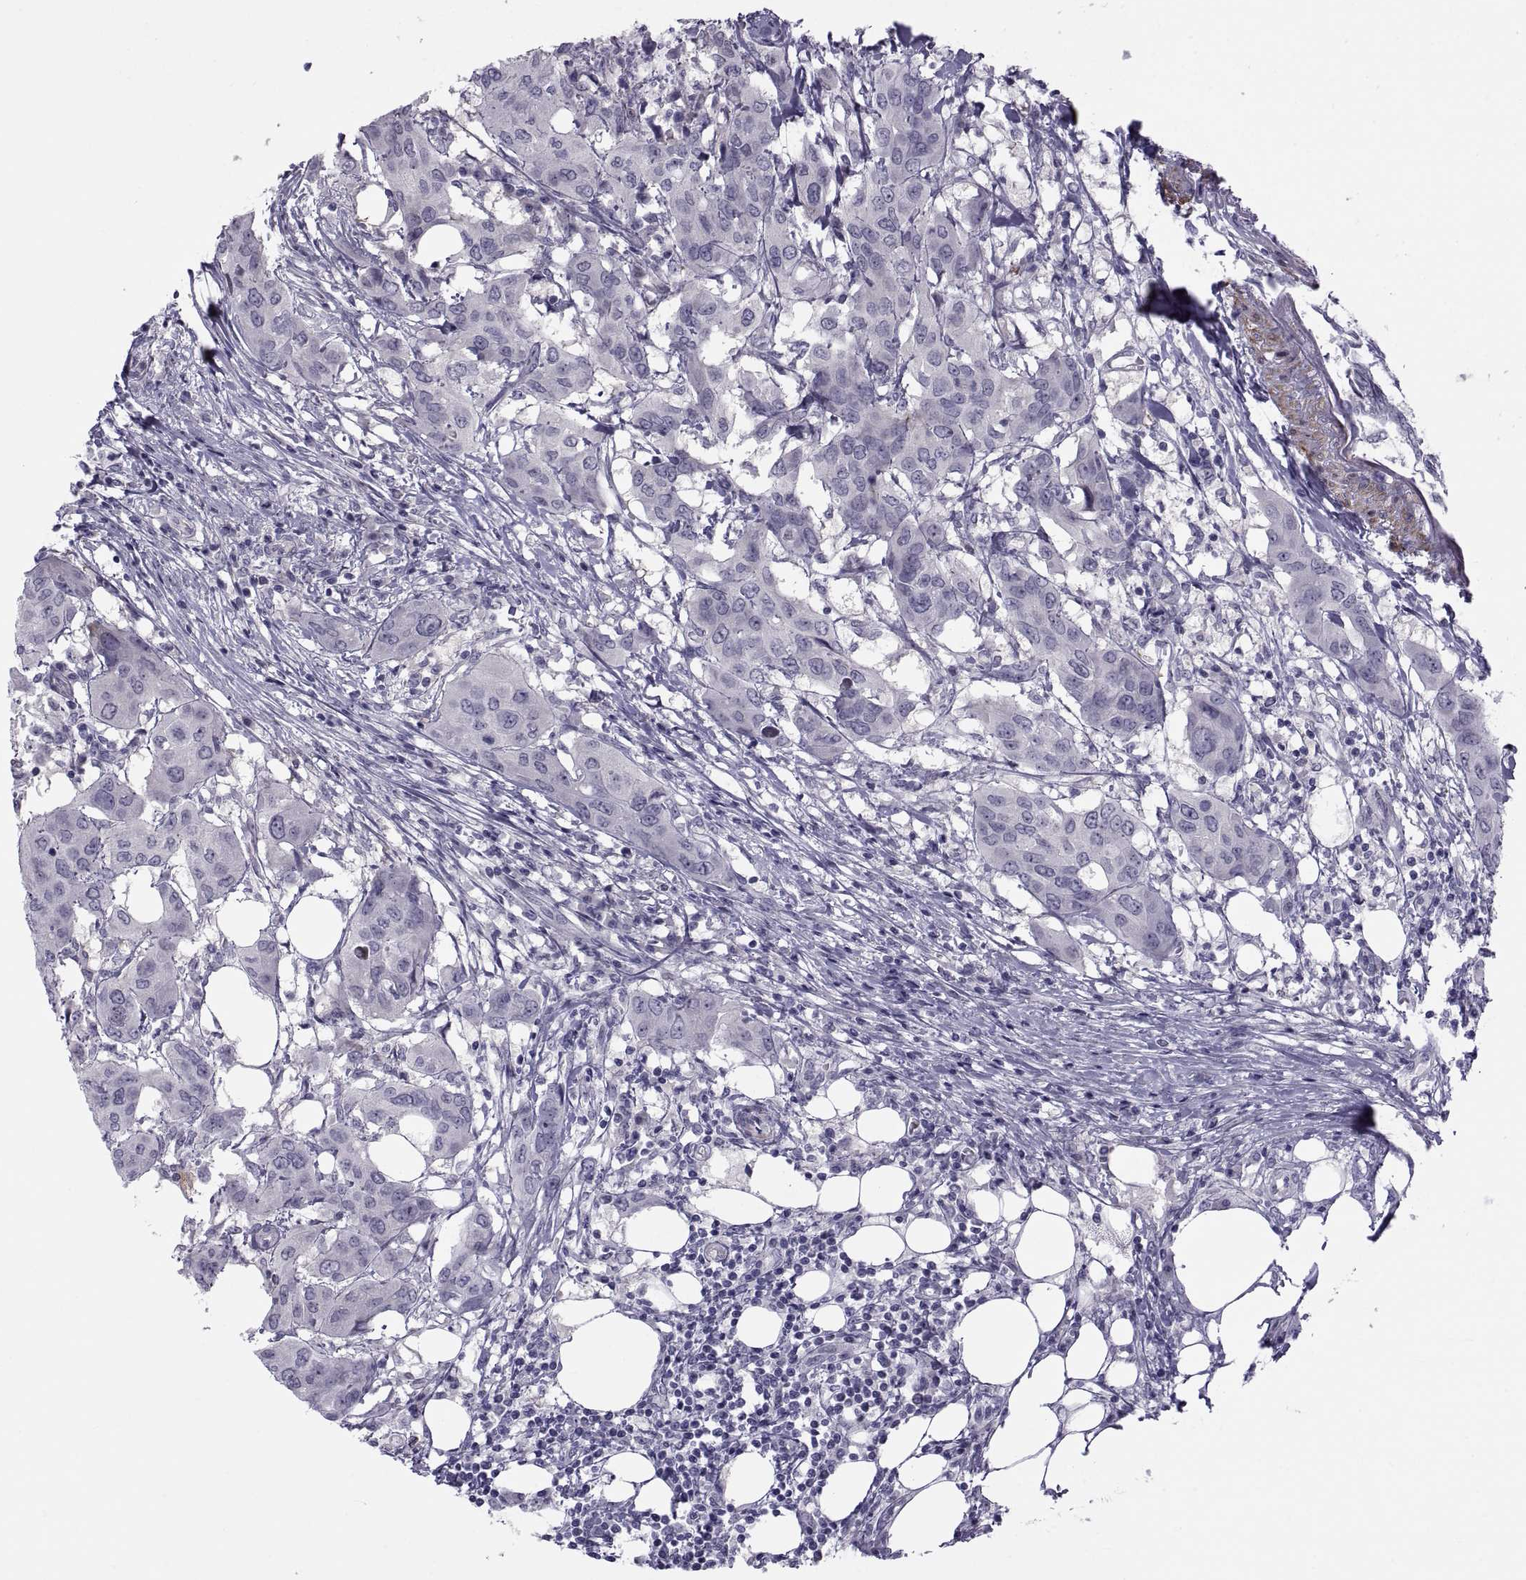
{"staining": {"intensity": "negative", "quantity": "none", "location": "none"}, "tissue": "urothelial cancer", "cell_type": "Tumor cells", "image_type": "cancer", "snomed": [{"axis": "morphology", "description": "Urothelial carcinoma, NOS"}, {"axis": "morphology", "description": "Urothelial carcinoma, High grade"}, {"axis": "topography", "description": "Urinary bladder"}], "caption": "DAB immunohistochemical staining of human urothelial cancer demonstrates no significant staining in tumor cells. The staining was performed using DAB (3,3'-diaminobenzidine) to visualize the protein expression in brown, while the nuclei were stained in blue with hematoxylin (Magnification: 20x).", "gene": "TMEM158", "patient": {"sex": "male", "age": 63}}